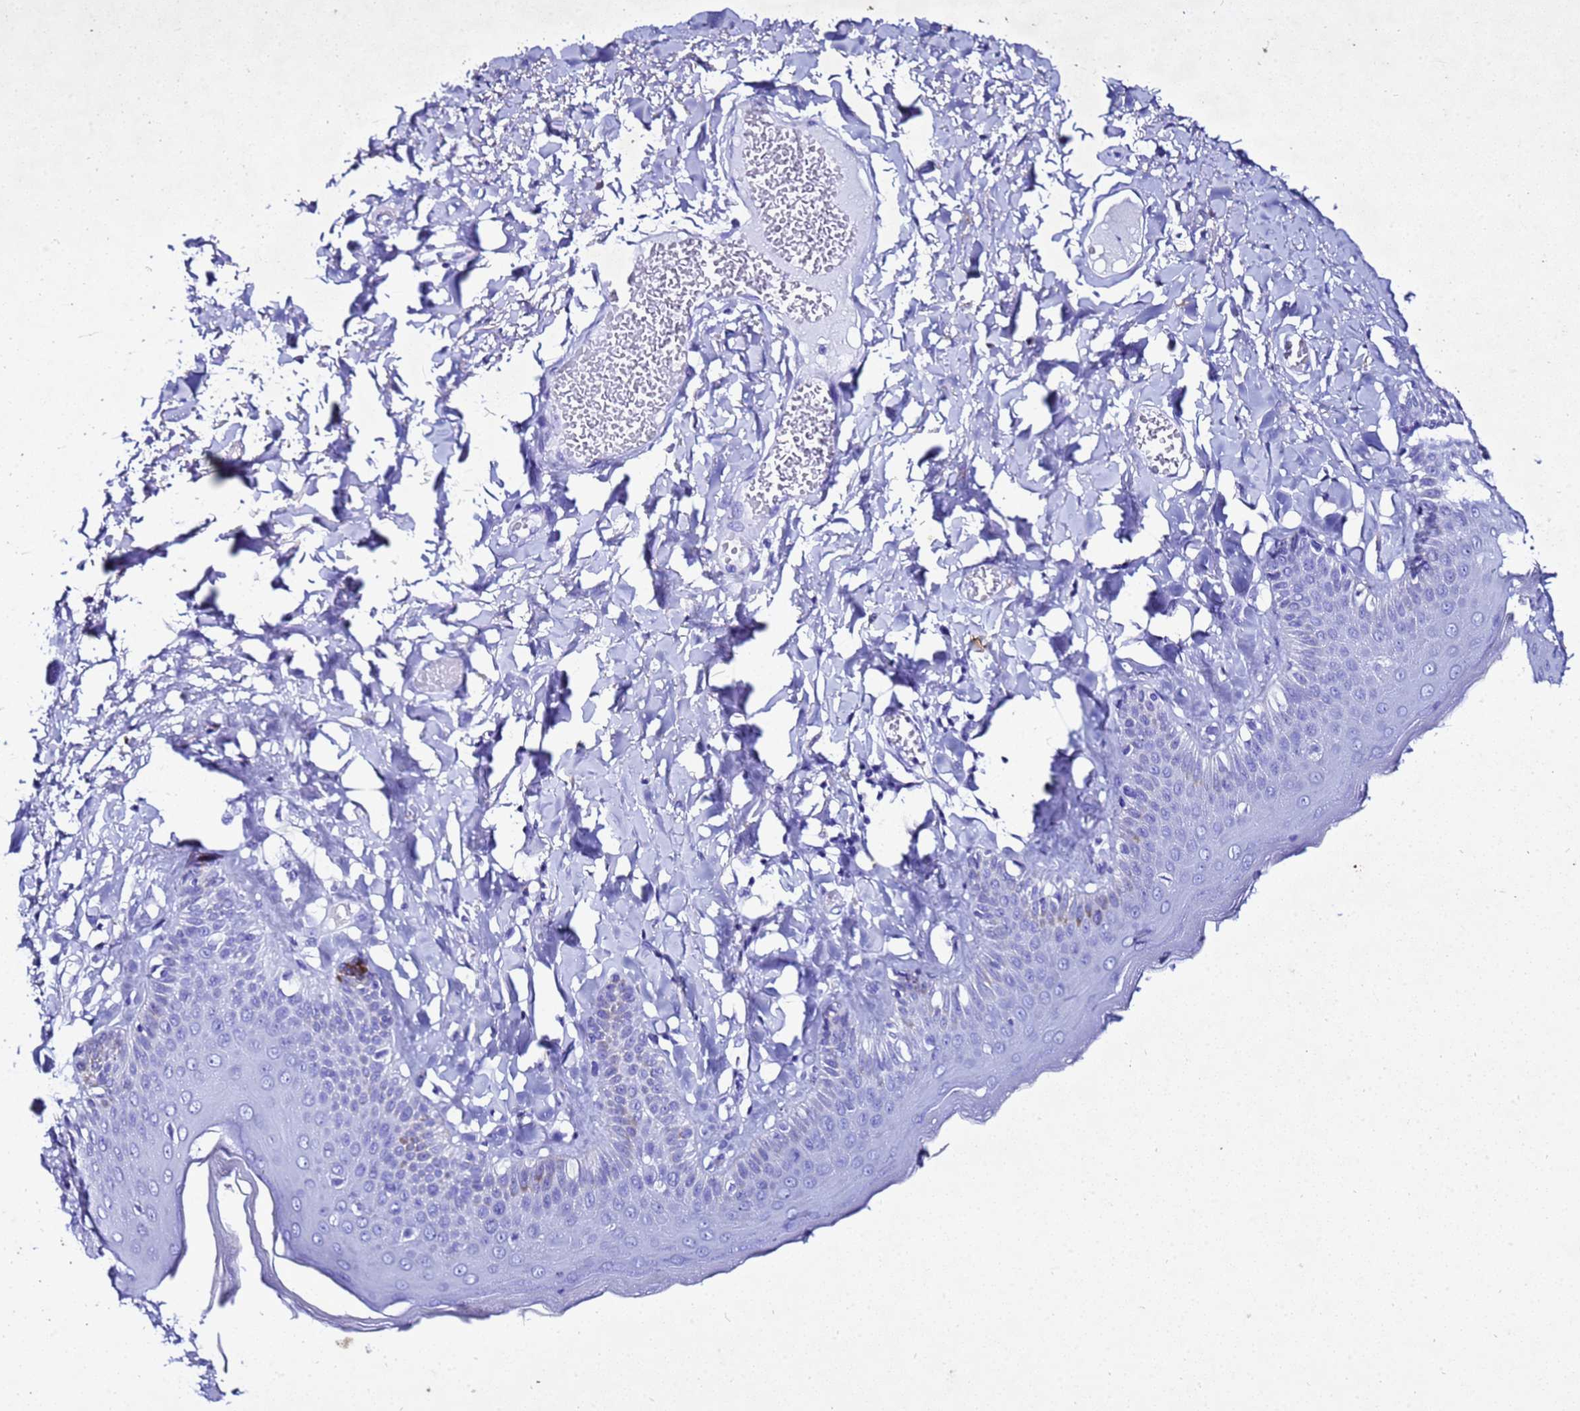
{"staining": {"intensity": "negative", "quantity": "none", "location": "none"}, "tissue": "skin", "cell_type": "Epidermal cells", "image_type": "normal", "snomed": [{"axis": "morphology", "description": "Normal tissue, NOS"}, {"axis": "topography", "description": "Anal"}], "caption": "This histopathology image is of unremarkable skin stained with immunohistochemistry (IHC) to label a protein in brown with the nuclei are counter-stained blue. There is no expression in epidermal cells. (DAB immunohistochemistry (IHC) with hematoxylin counter stain).", "gene": "LIPF", "patient": {"sex": "male", "age": 69}}